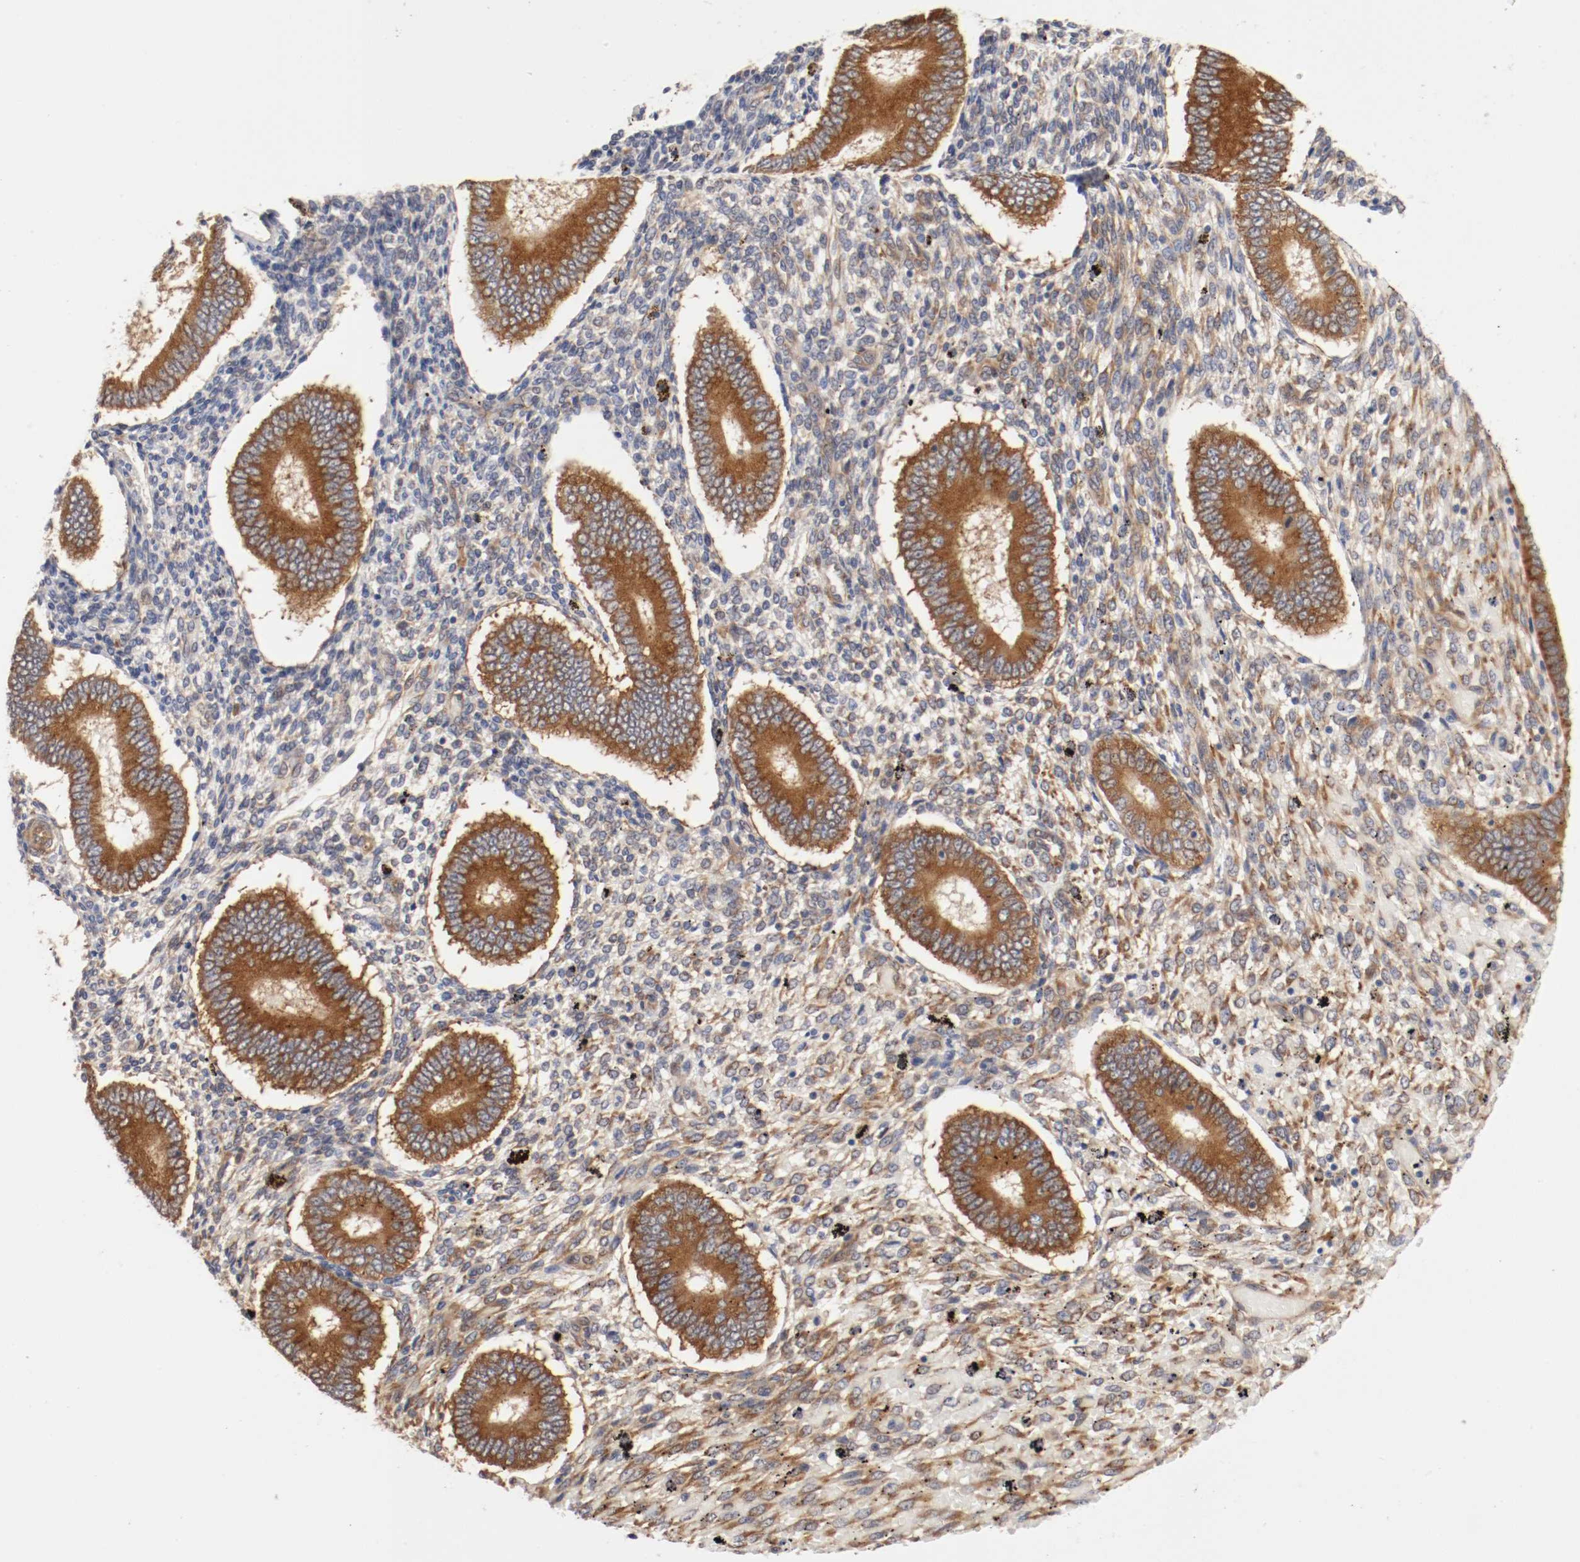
{"staining": {"intensity": "weak", "quantity": ">75%", "location": "cytoplasmic/membranous"}, "tissue": "endometrium", "cell_type": "Cells in endometrial stroma", "image_type": "normal", "snomed": [{"axis": "morphology", "description": "Normal tissue, NOS"}, {"axis": "topography", "description": "Endometrium"}], "caption": "Immunohistochemical staining of benign human endometrium shows low levels of weak cytoplasmic/membranous expression in approximately >75% of cells in endometrial stroma. The staining was performed using DAB (3,3'-diaminobenzidine), with brown indicating positive protein expression. Nuclei are stained blue with hematoxylin.", "gene": "FKBP3", "patient": {"sex": "female", "age": 42}}